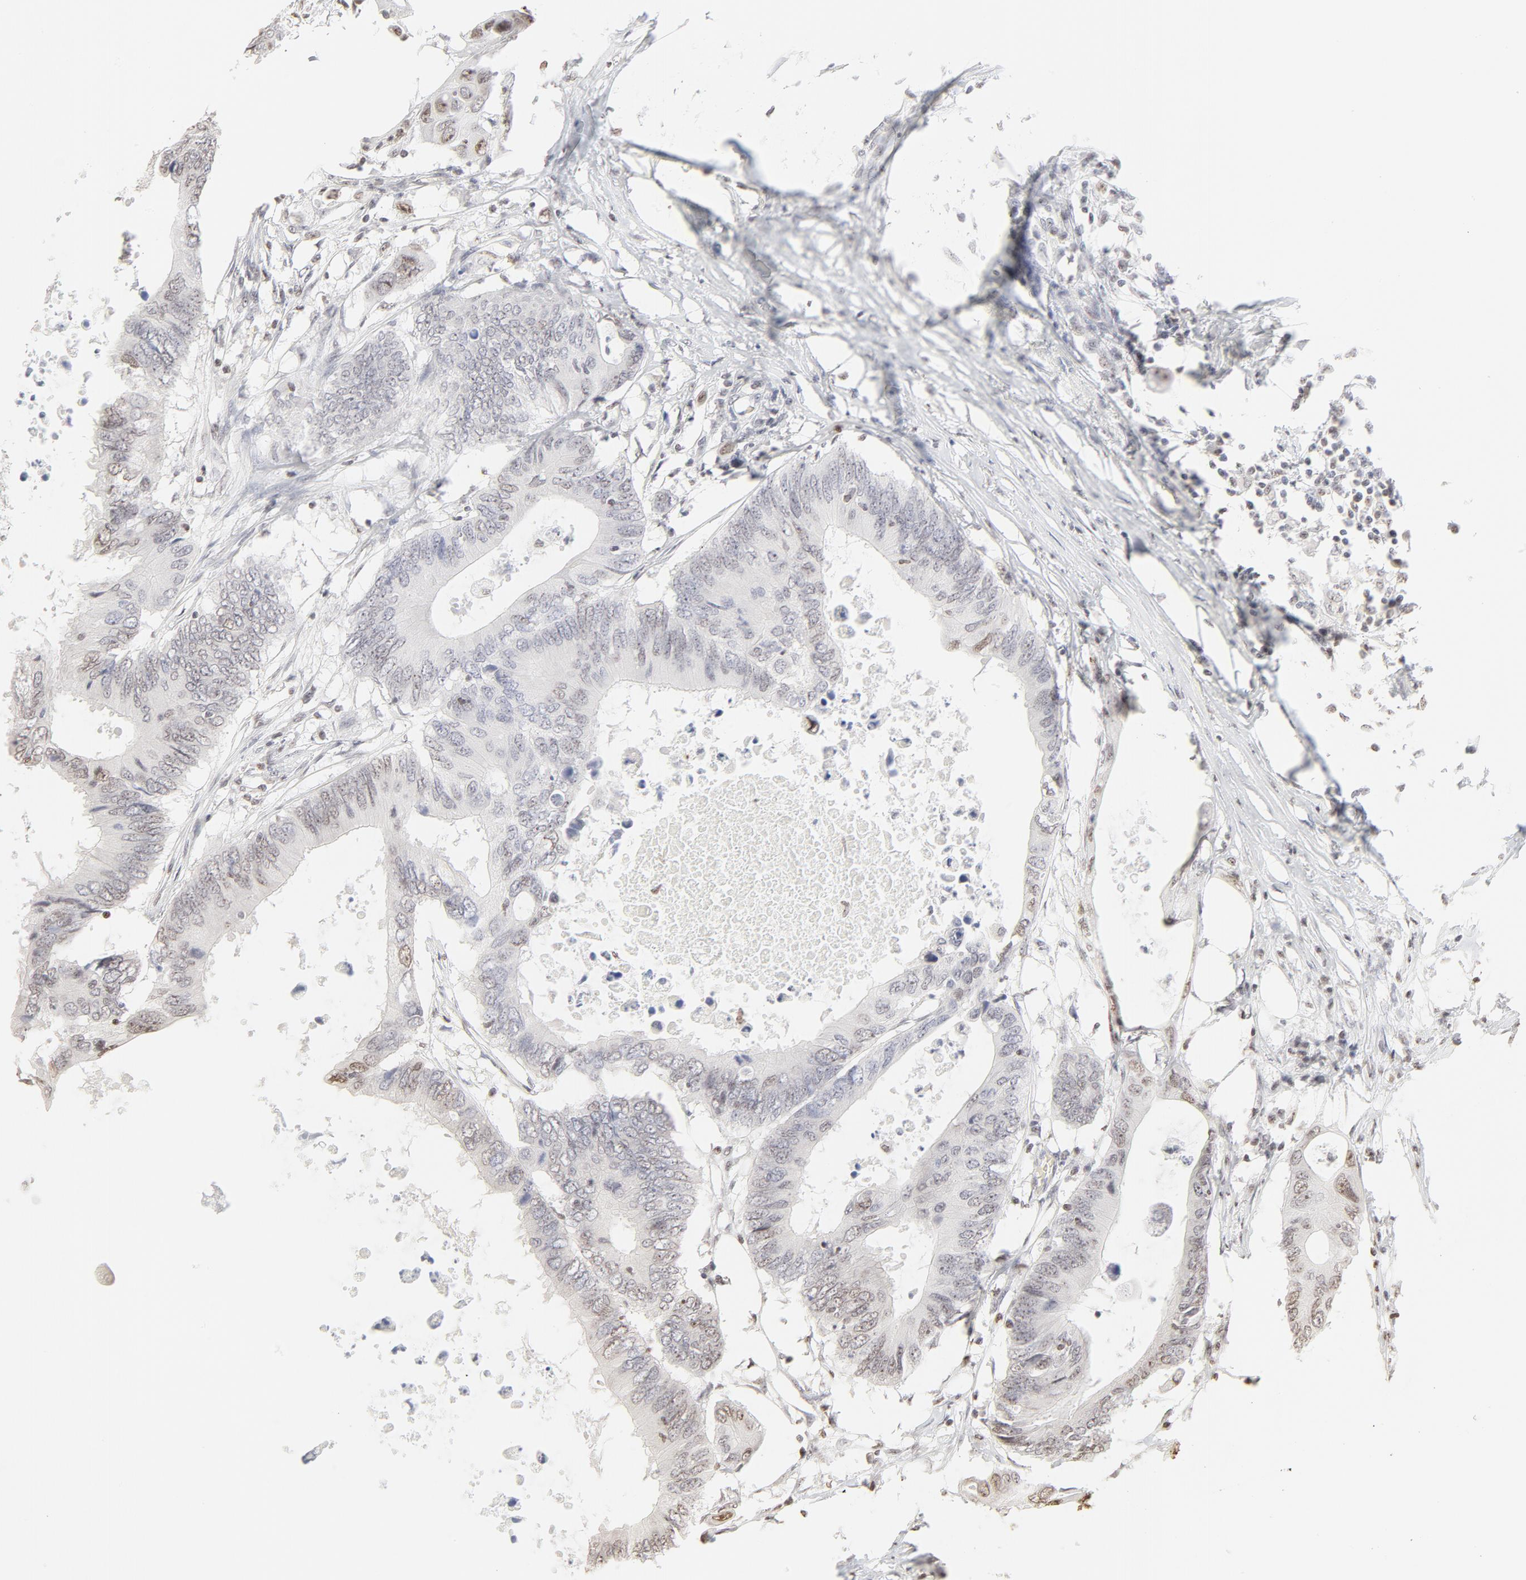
{"staining": {"intensity": "moderate", "quantity": "<25%", "location": "nuclear"}, "tissue": "colorectal cancer", "cell_type": "Tumor cells", "image_type": "cancer", "snomed": [{"axis": "morphology", "description": "Adenocarcinoma, NOS"}, {"axis": "topography", "description": "Colon"}], "caption": "Adenocarcinoma (colorectal) stained with immunohistochemistry (IHC) displays moderate nuclear staining in about <25% of tumor cells. Immunohistochemistry (ihc) stains the protein of interest in brown and the nuclei are stained blue.", "gene": "NFIL3", "patient": {"sex": "male", "age": 71}}